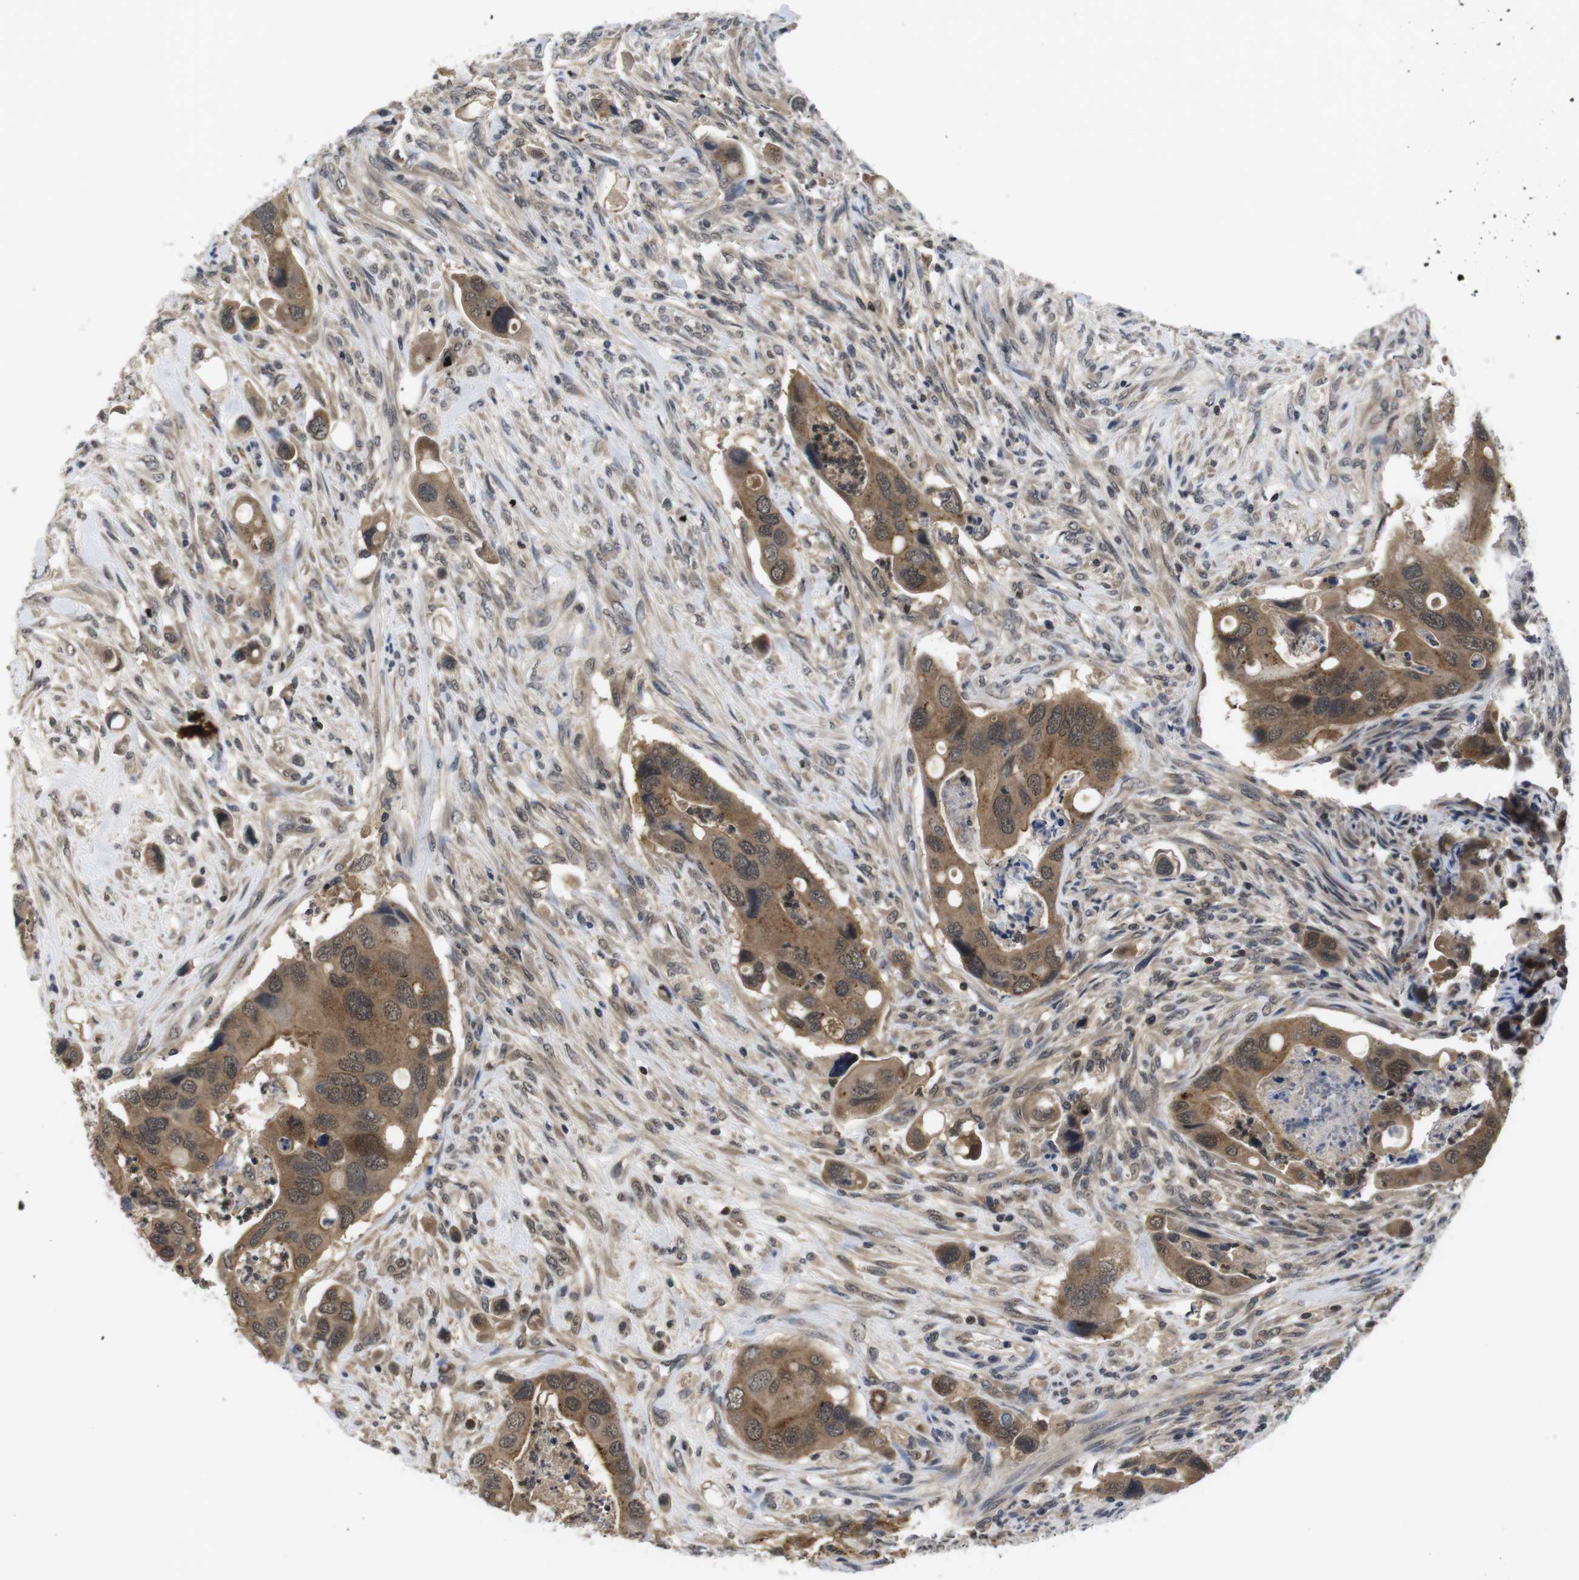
{"staining": {"intensity": "moderate", "quantity": ">75%", "location": "cytoplasmic/membranous,nuclear"}, "tissue": "colorectal cancer", "cell_type": "Tumor cells", "image_type": "cancer", "snomed": [{"axis": "morphology", "description": "Adenocarcinoma, NOS"}, {"axis": "topography", "description": "Rectum"}], "caption": "The histopathology image shows immunohistochemical staining of colorectal cancer. There is moderate cytoplasmic/membranous and nuclear positivity is present in about >75% of tumor cells.", "gene": "FADD", "patient": {"sex": "female", "age": 57}}